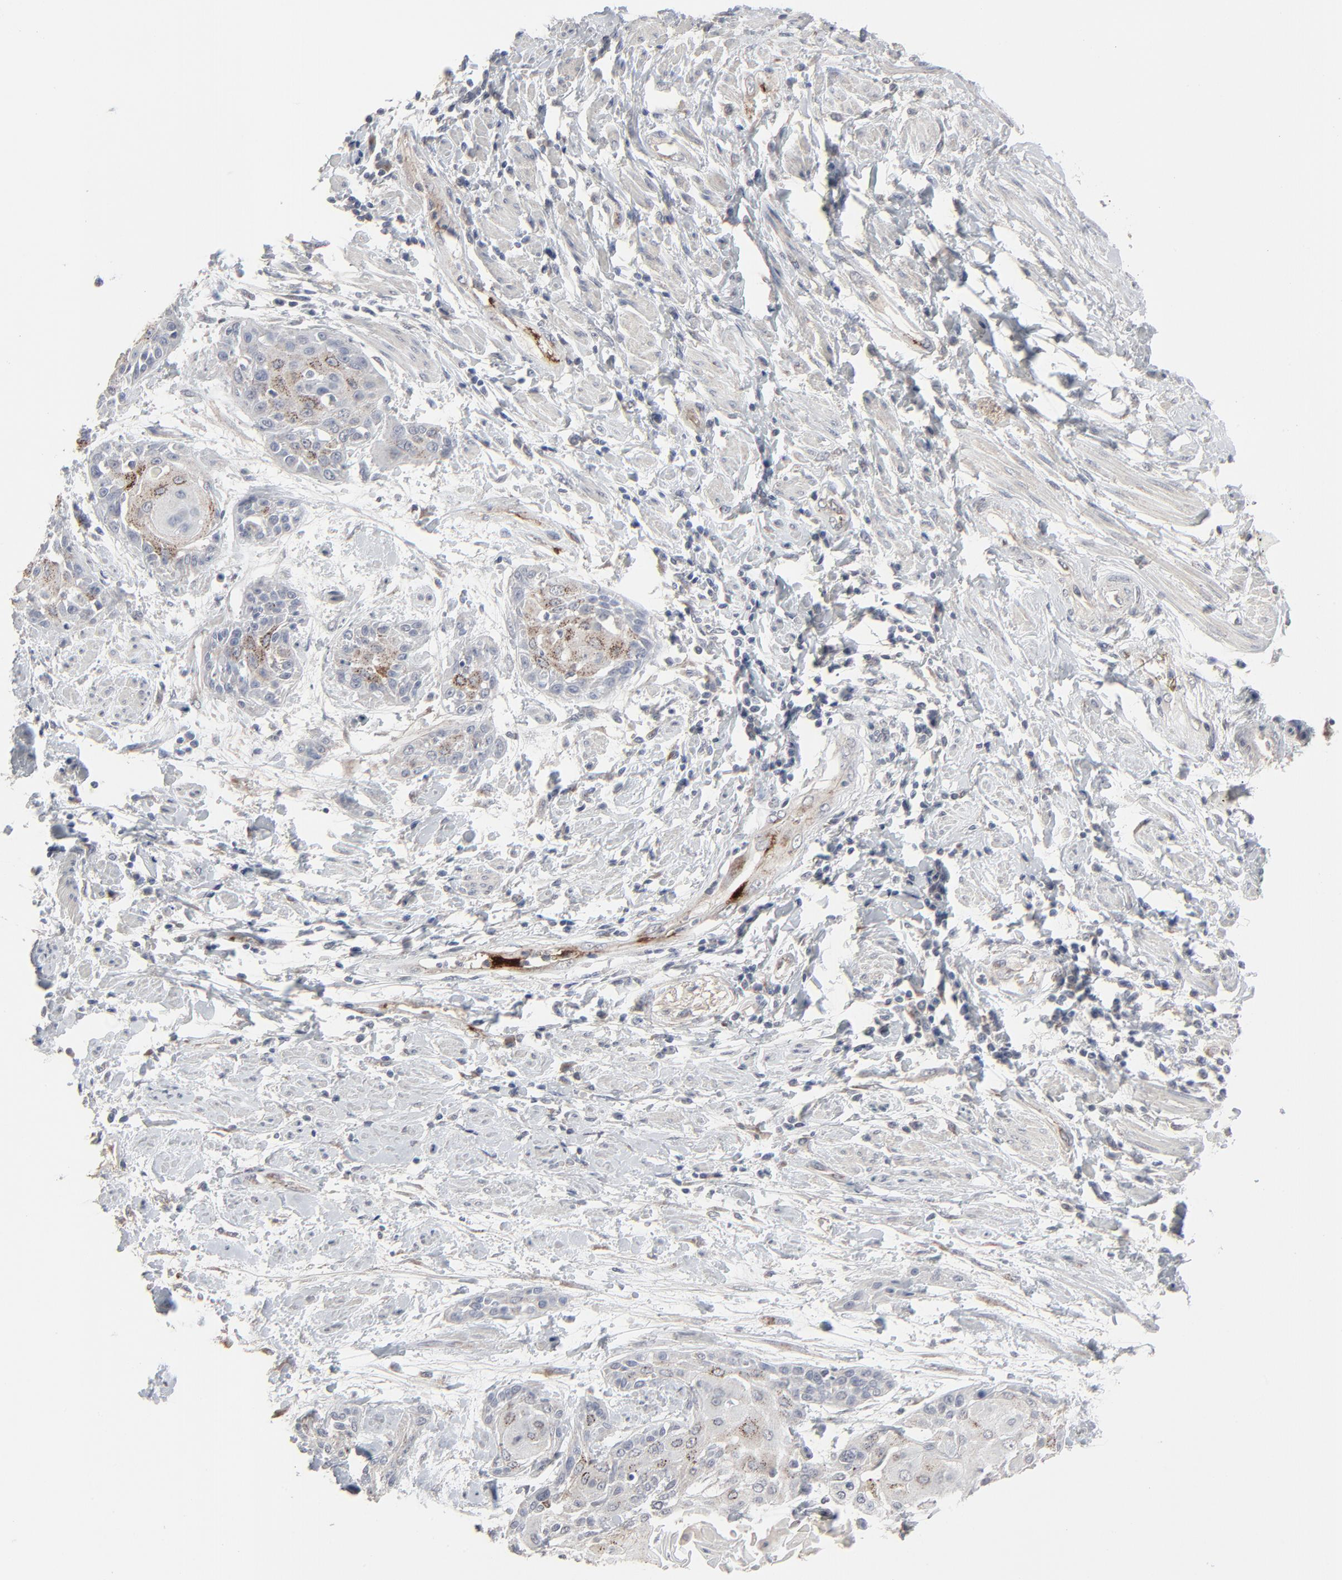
{"staining": {"intensity": "moderate", "quantity": "25%-75%", "location": "cytoplasmic/membranous"}, "tissue": "cervical cancer", "cell_type": "Tumor cells", "image_type": "cancer", "snomed": [{"axis": "morphology", "description": "Squamous cell carcinoma, NOS"}, {"axis": "topography", "description": "Cervix"}], "caption": "This is a histology image of IHC staining of cervical cancer, which shows moderate expression in the cytoplasmic/membranous of tumor cells.", "gene": "JAM3", "patient": {"sex": "female", "age": 57}}